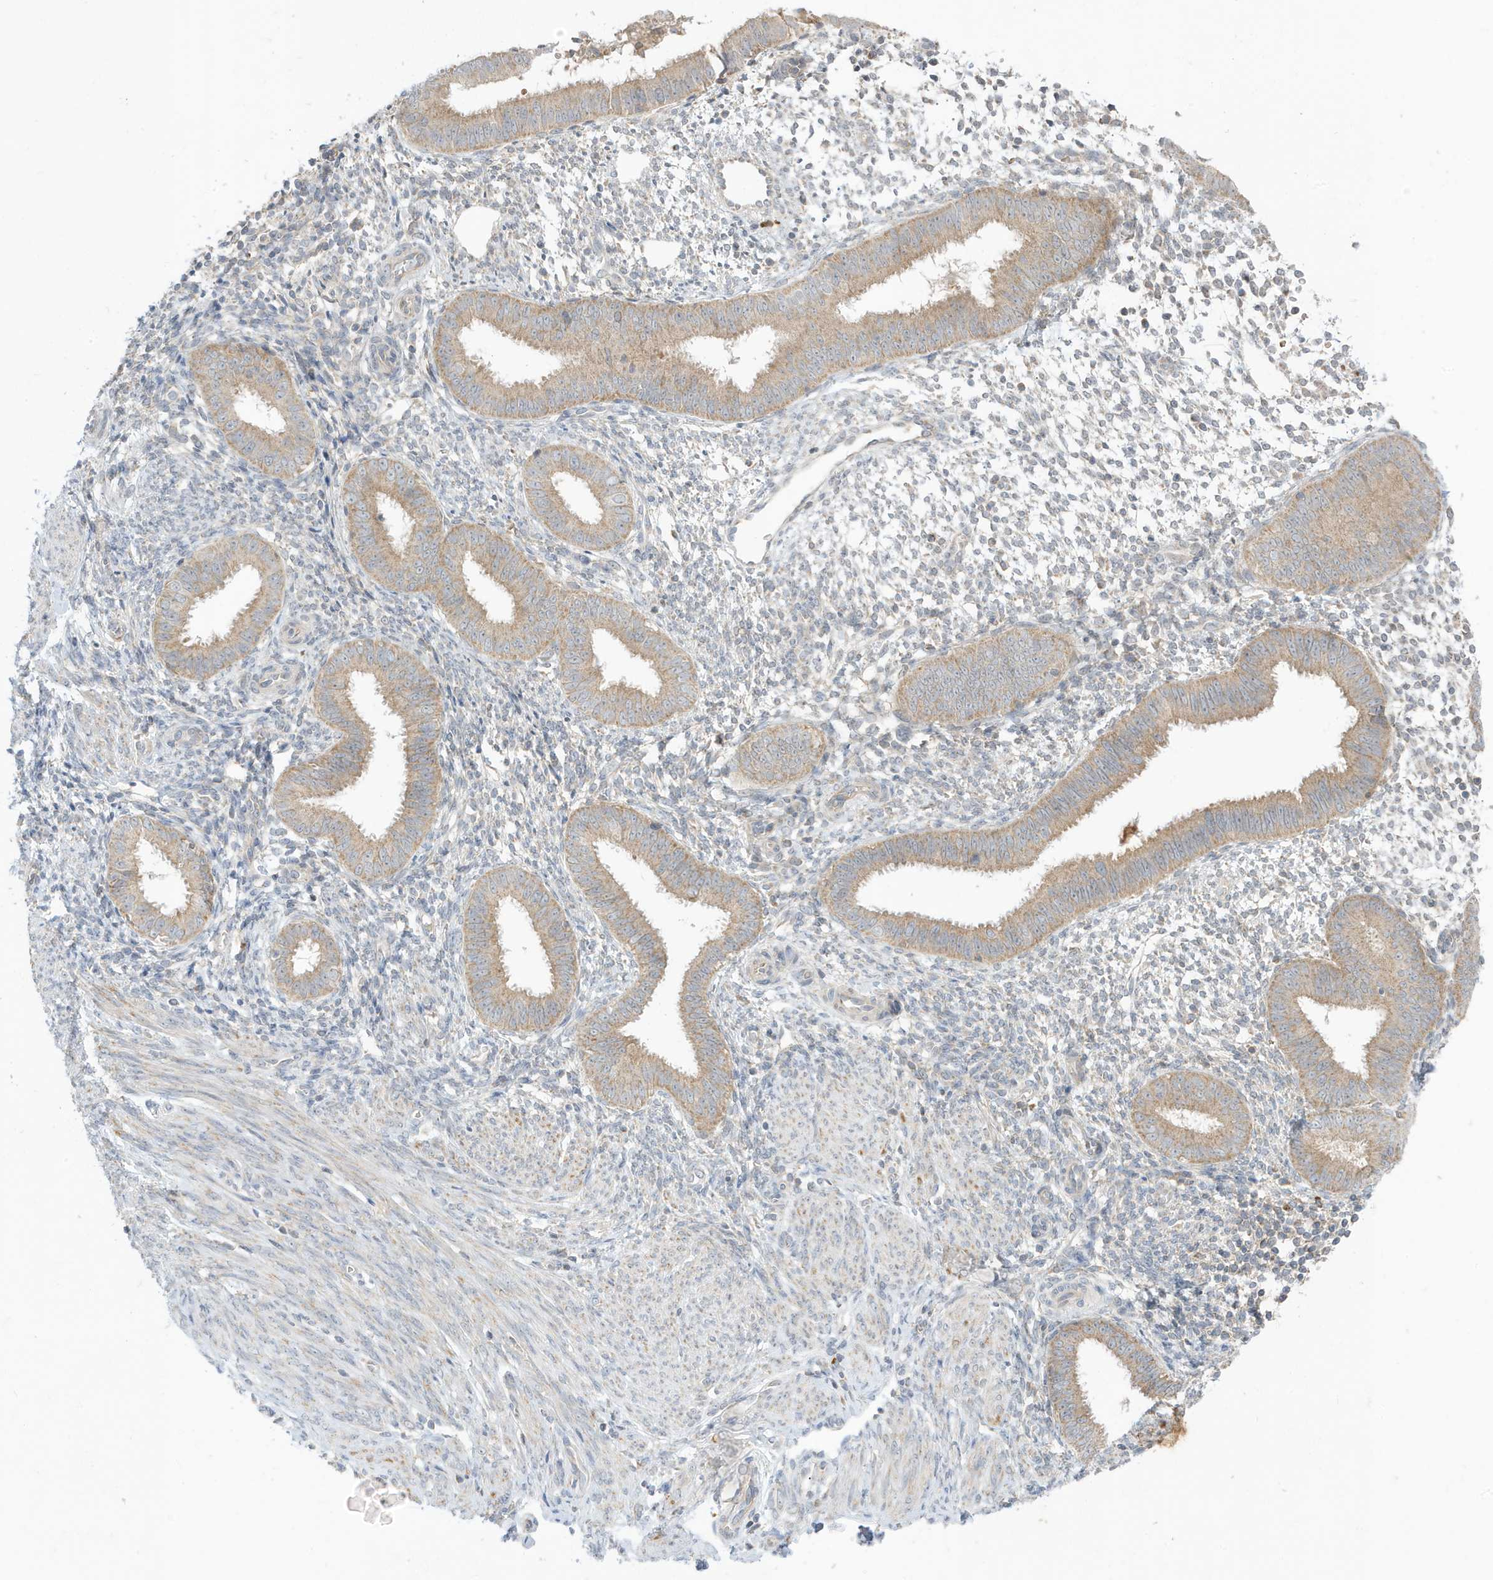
{"staining": {"intensity": "negative", "quantity": "none", "location": "none"}, "tissue": "endometrium", "cell_type": "Cells in endometrial stroma", "image_type": "normal", "snomed": [{"axis": "morphology", "description": "Normal tissue, NOS"}, {"axis": "topography", "description": "Uterus"}, {"axis": "topography", "description": "Endometrium"}], "caption": "Immunohistochemistry (IHC) of unremarkable endometrium demonstrates no staining in cells in endometrial stroma. (DAB immunohistochemistry with hematoxylin counter stain).", "gene": "NPPC", "patient": {"sex": "female", "age": 48}}